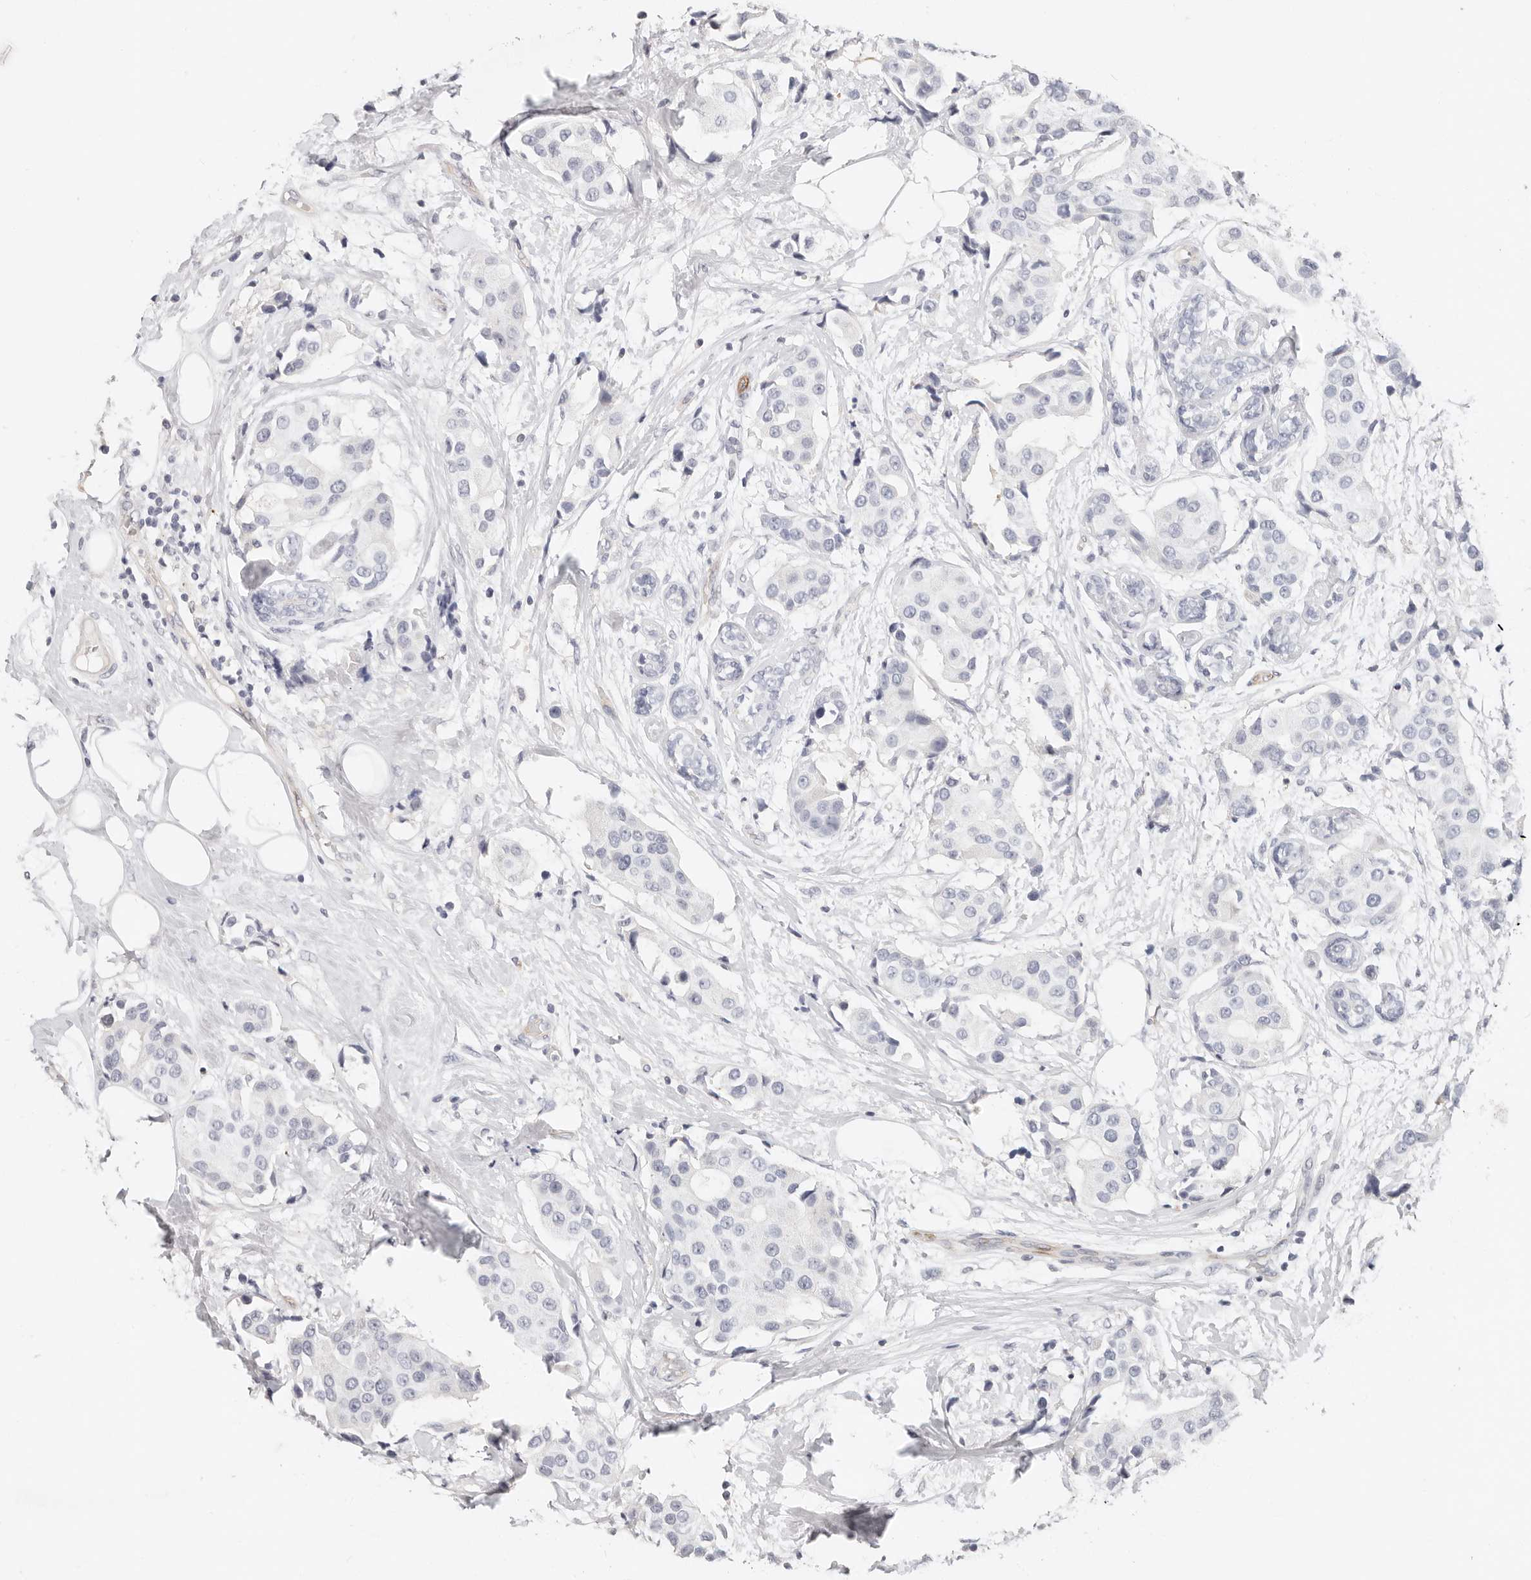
{"staining": {"intensity": "negative", "quantity": "none", "location": "none"}, "tissue": "breast cancer", "cell_type": "Tumor cells", "image_type": "cancer", "snomed": [{"axis": "morphology", "description": "Normal tissue, NOS"}, {"axis": "morphology", "description": "Duct carcinoma"}, {"axis": "topography", "description": "Breast"}], "caption": "Tumor cells are negative for protein expression in human breast cancer.", "gene": "ZRANB1", "patient": {"sex": "female", "age": 39}}